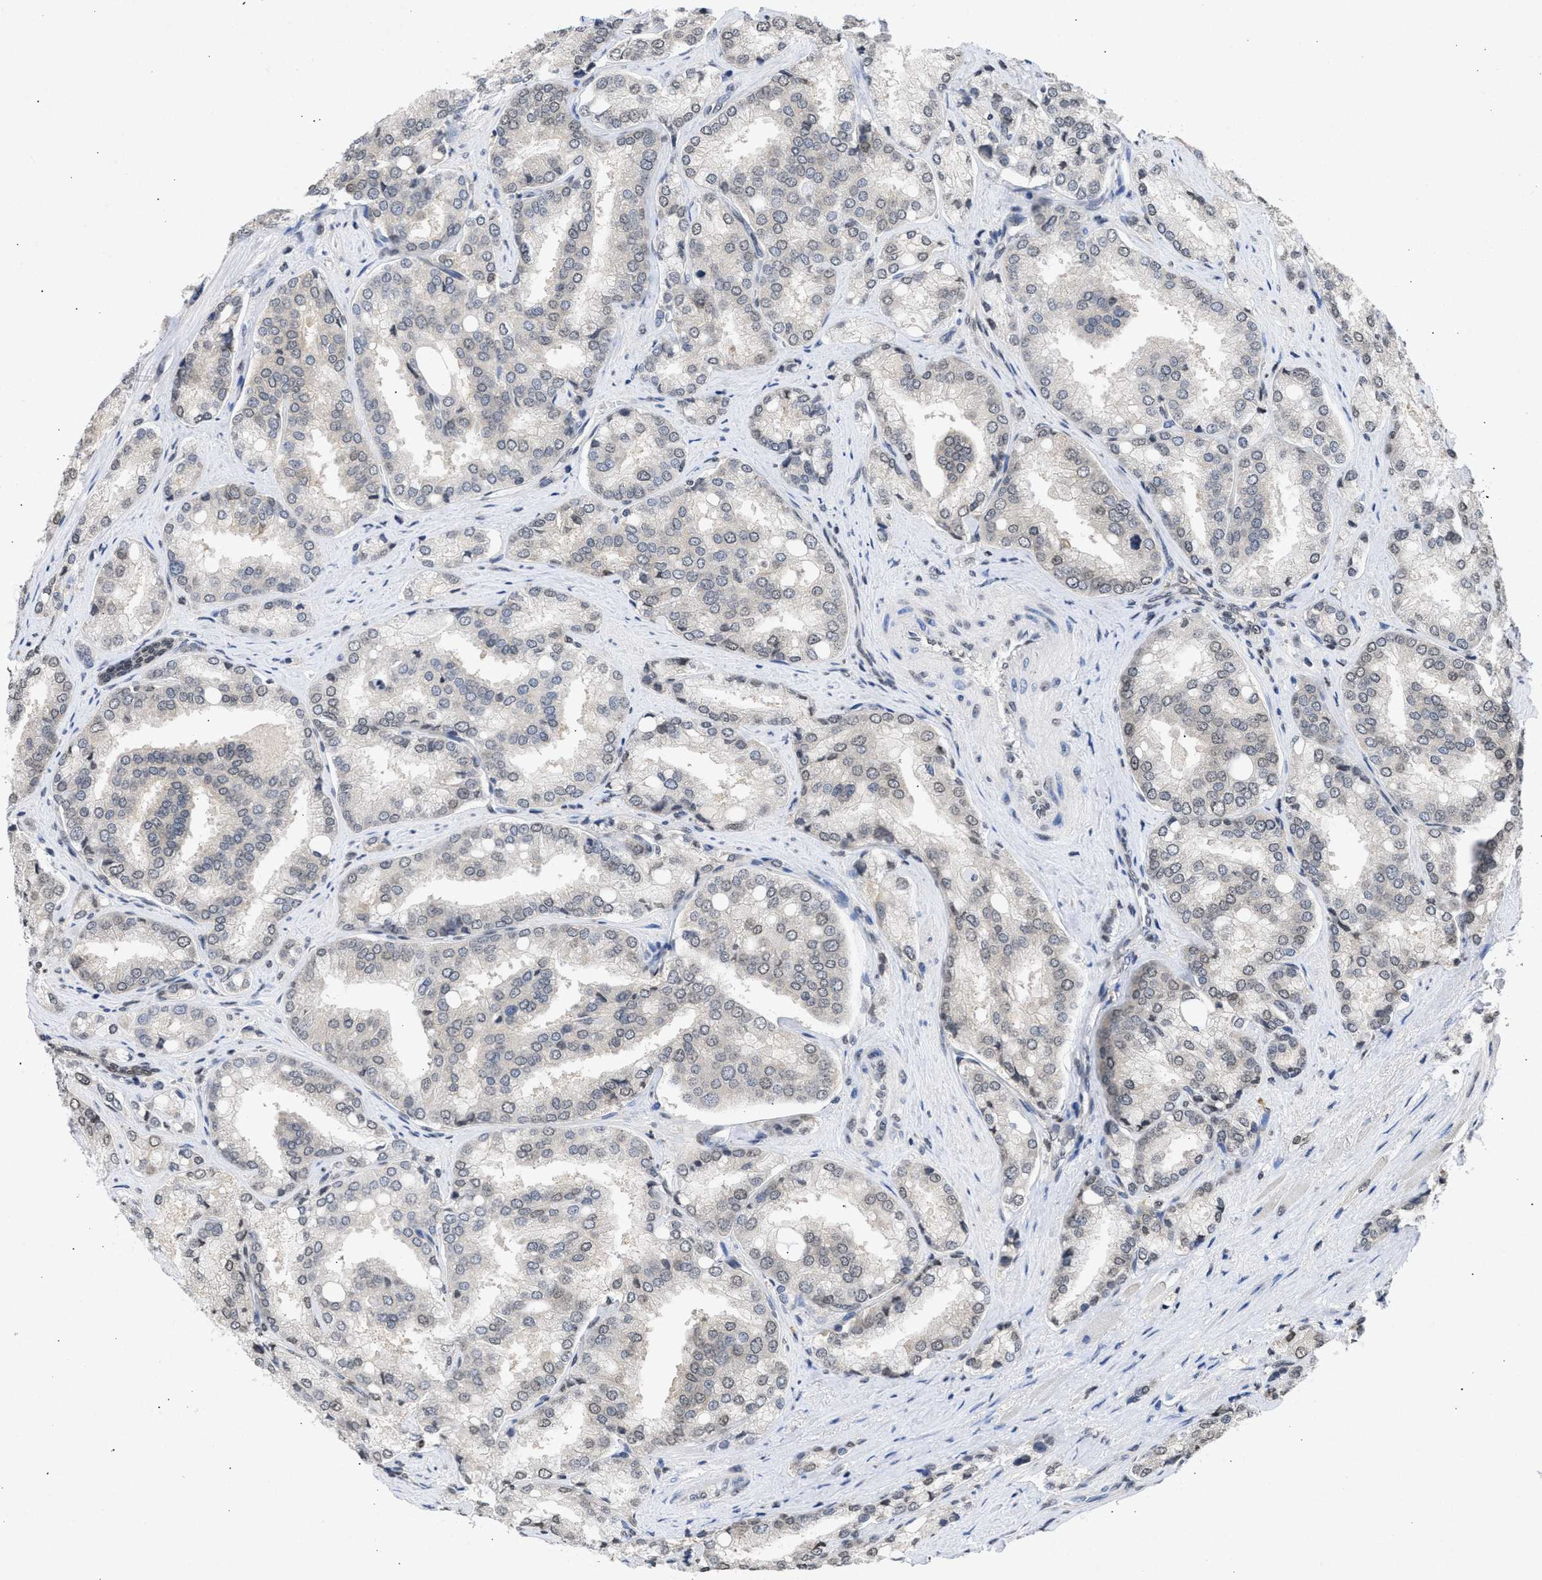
{"staining": {"intensity": "weak", "quantity": "<25%", "location": "nuclear"}, "tissue": "prostate cancer", "cell_type": "Tumor cells", "image_type": "cancer", "snomed": [{"axis": "morphology", "description": "Adenocarcinoma, High grade"}, {"axis": "topography", "description": "Prostate"}], "caption": "The immunohistochemistry (IHC) image has no significant staining in tumor cells of prostate cancer (adenocarcinoma (high-grade)) tissue.", "gene": "NUP35", "patient": {"sex": "male", "age": 50}}